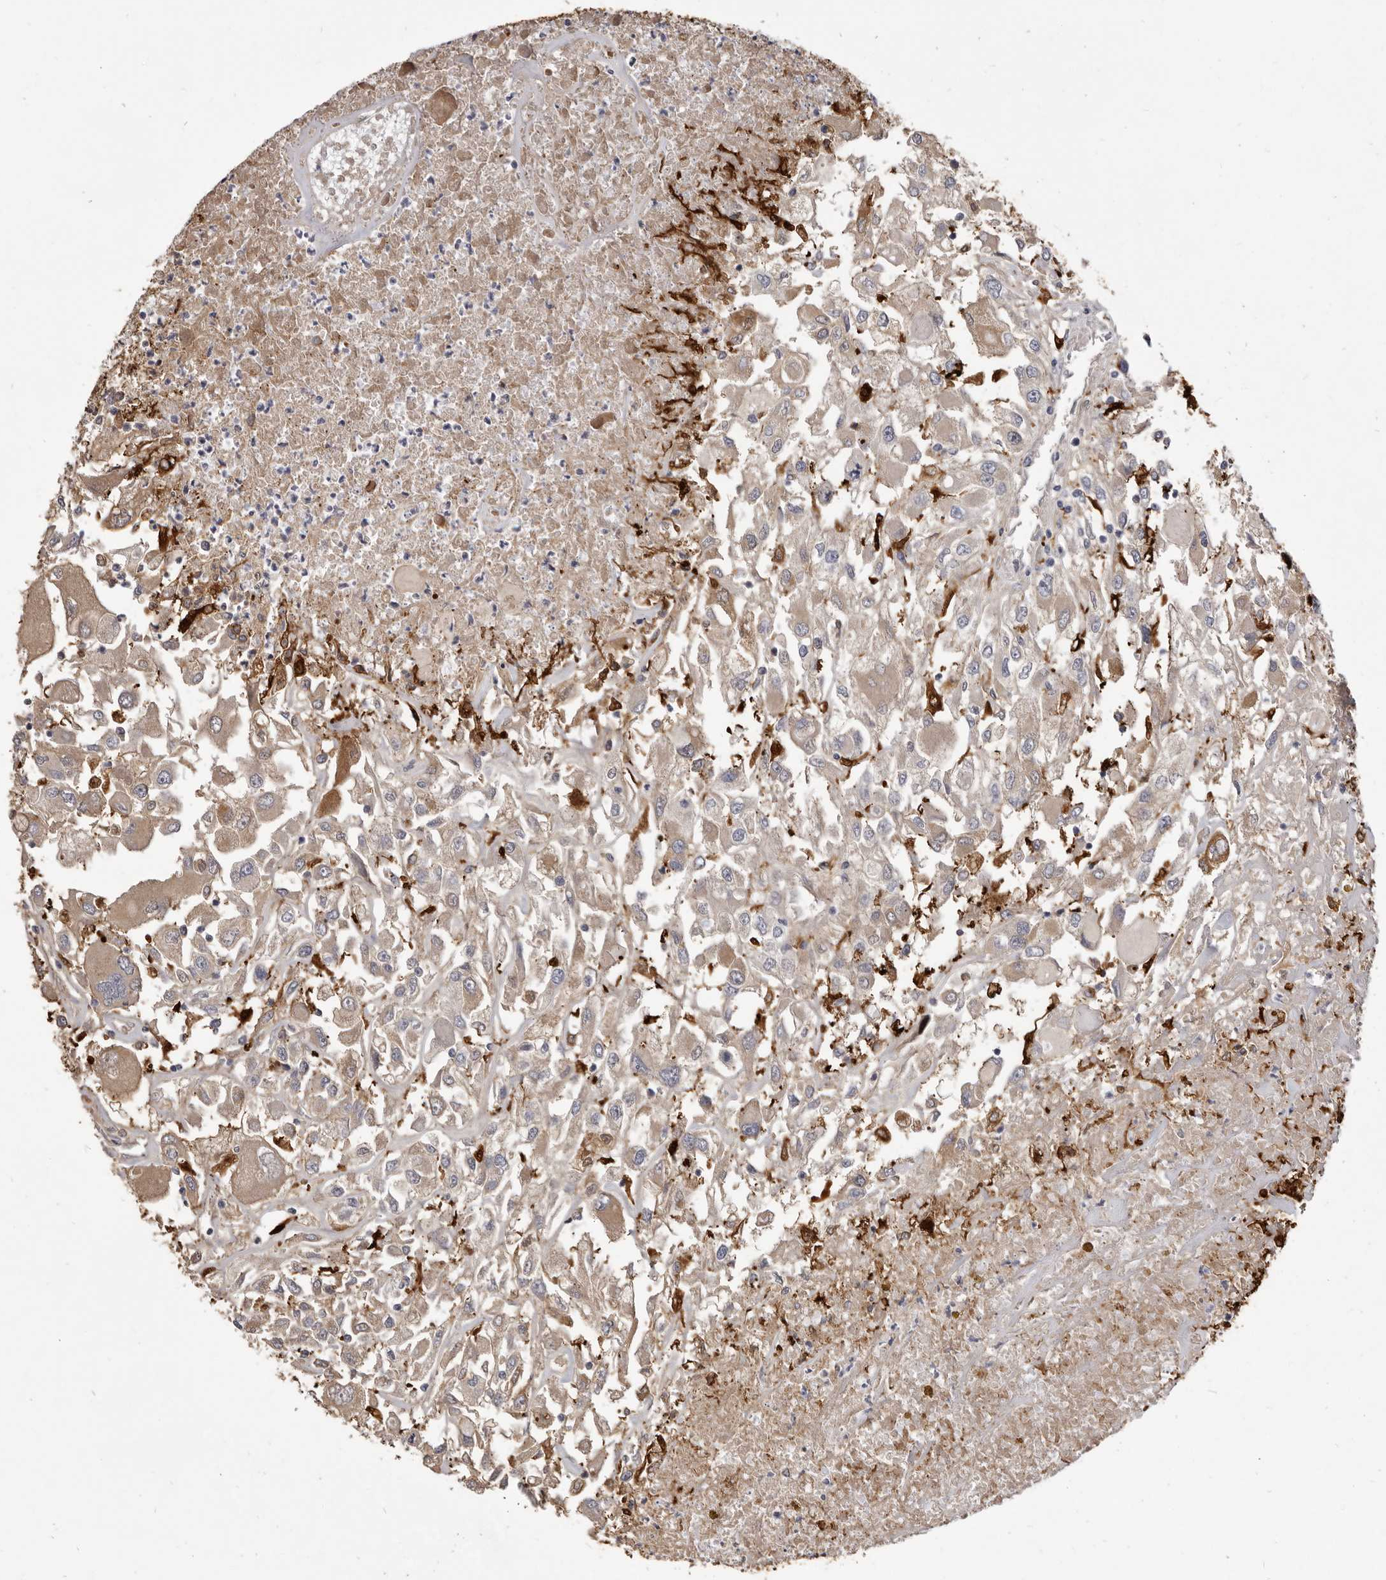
{"staining": {"intensity": "moderate", "quantity": "25%-75%", "location": "cytoplasmic/membranous"}, "tissue": "renal cancer", "cell_type": "Tumor cells", "image_type": "cancer", "snomed": [{"axis": "morphology", "description": "Adenocarcinoma, NOS"}, {"axis": "topography", "description": "Kidney"}], "caption": "Renal adenocarcinoma stained with DAB immunohistochemistry (IHC) shows medium levels of moderate cytoplasmic/membranous staining in about 25%-75% of tumor cells.", "gene": "VPS45", "patient": {"sex": "female", "age": 52}}